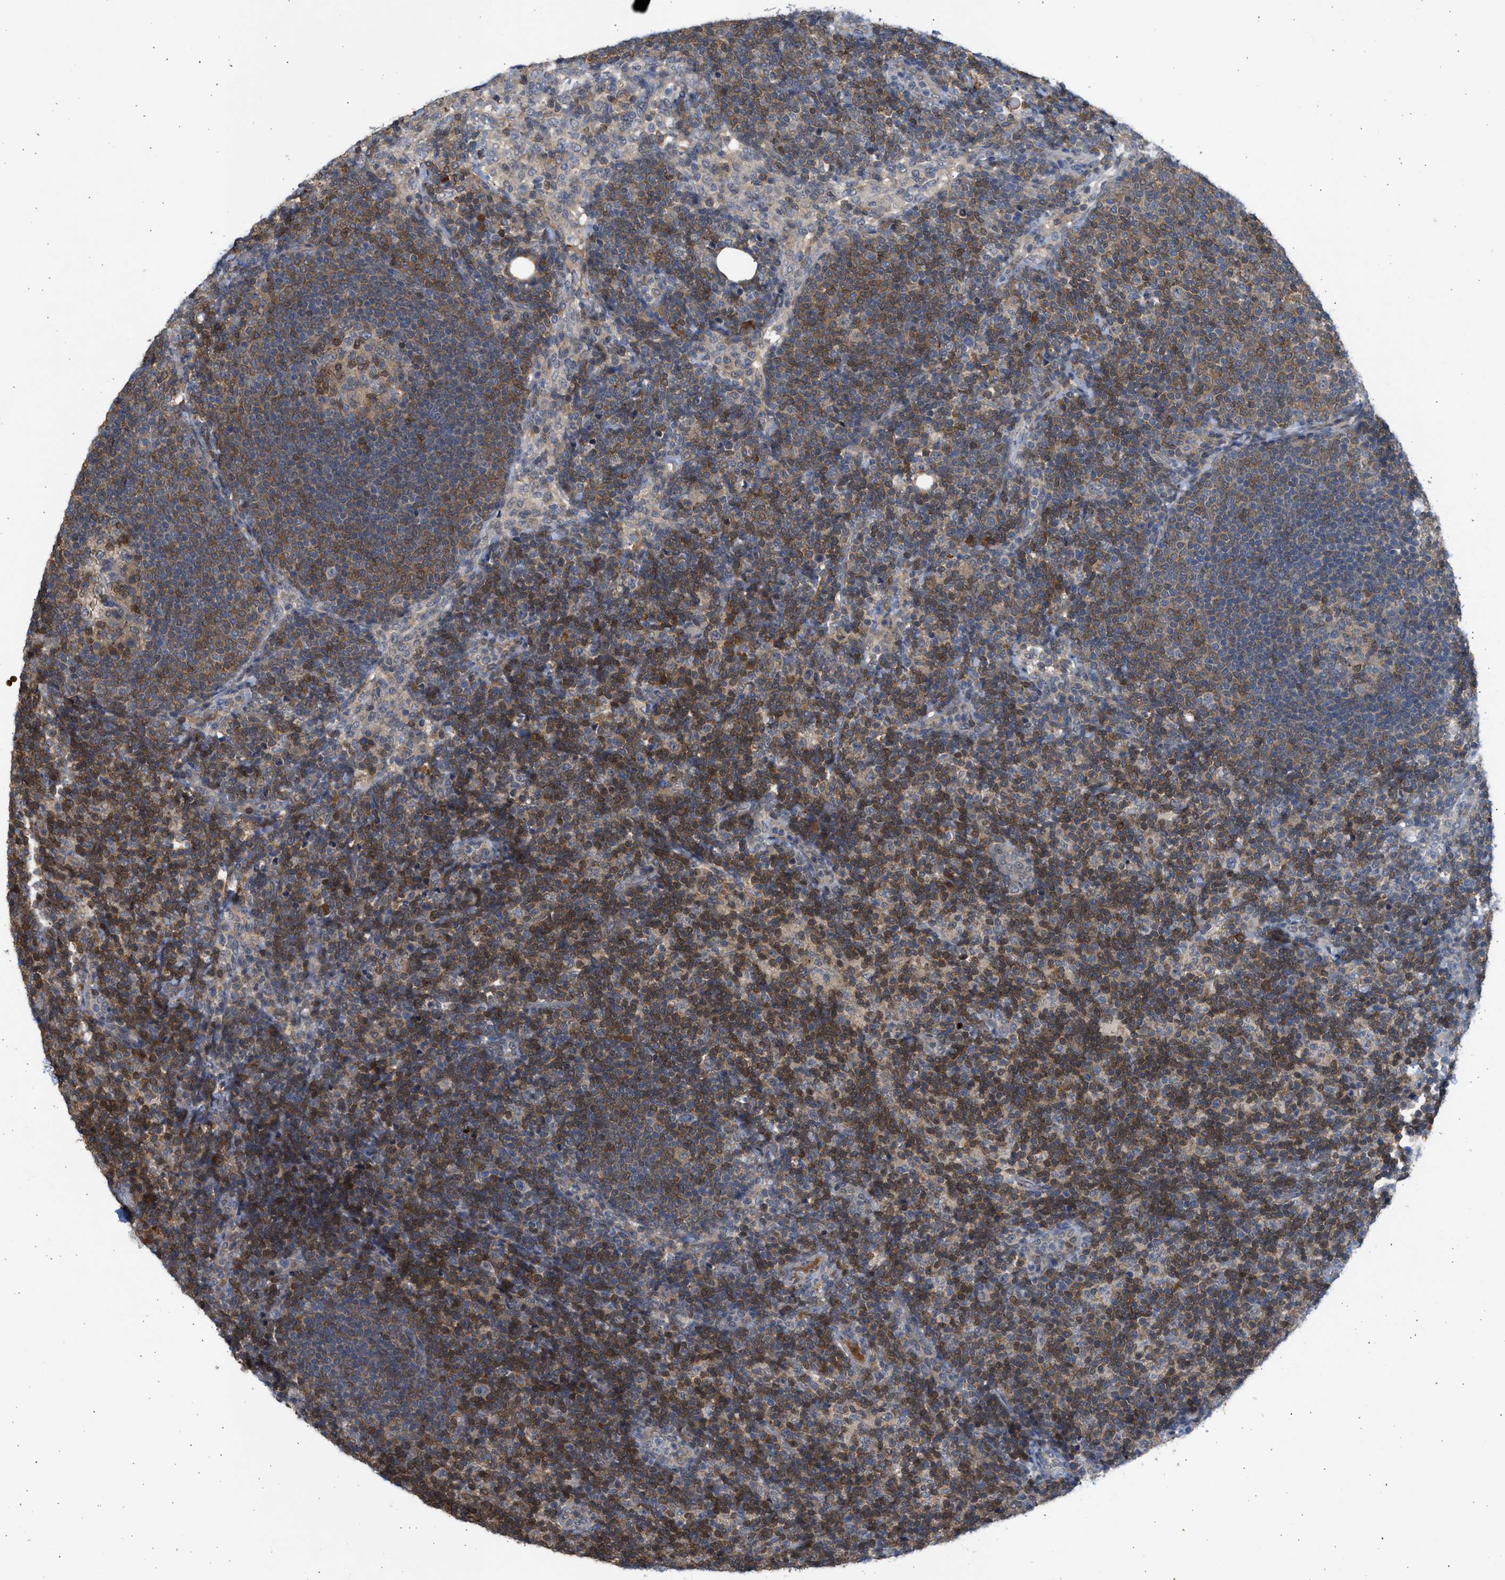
{"staining": {"intensity": "moderate", "quantity": "25%-75%", "location": "cytoplasmic/membranous"}, "tissue": "lymph node", "cell_type": "Germinal center cells", "image_type": "normal", "snomed": [{"axis": "morphology", "description": "Normal tissue, NOS"}, {"axis": "morphology", "description": "Carcinoid, malignant, NOS"}, {"axis": "topography", "description": "Lymph node"}], "caption": "Lymph node stained with a brown dye exhibits moderate cytoplasmic/membranous positive positivity in about 25%-75% of germinal center cells.", "gene": "MAPK7", "patient": {"sex": "male", "age": 47}}